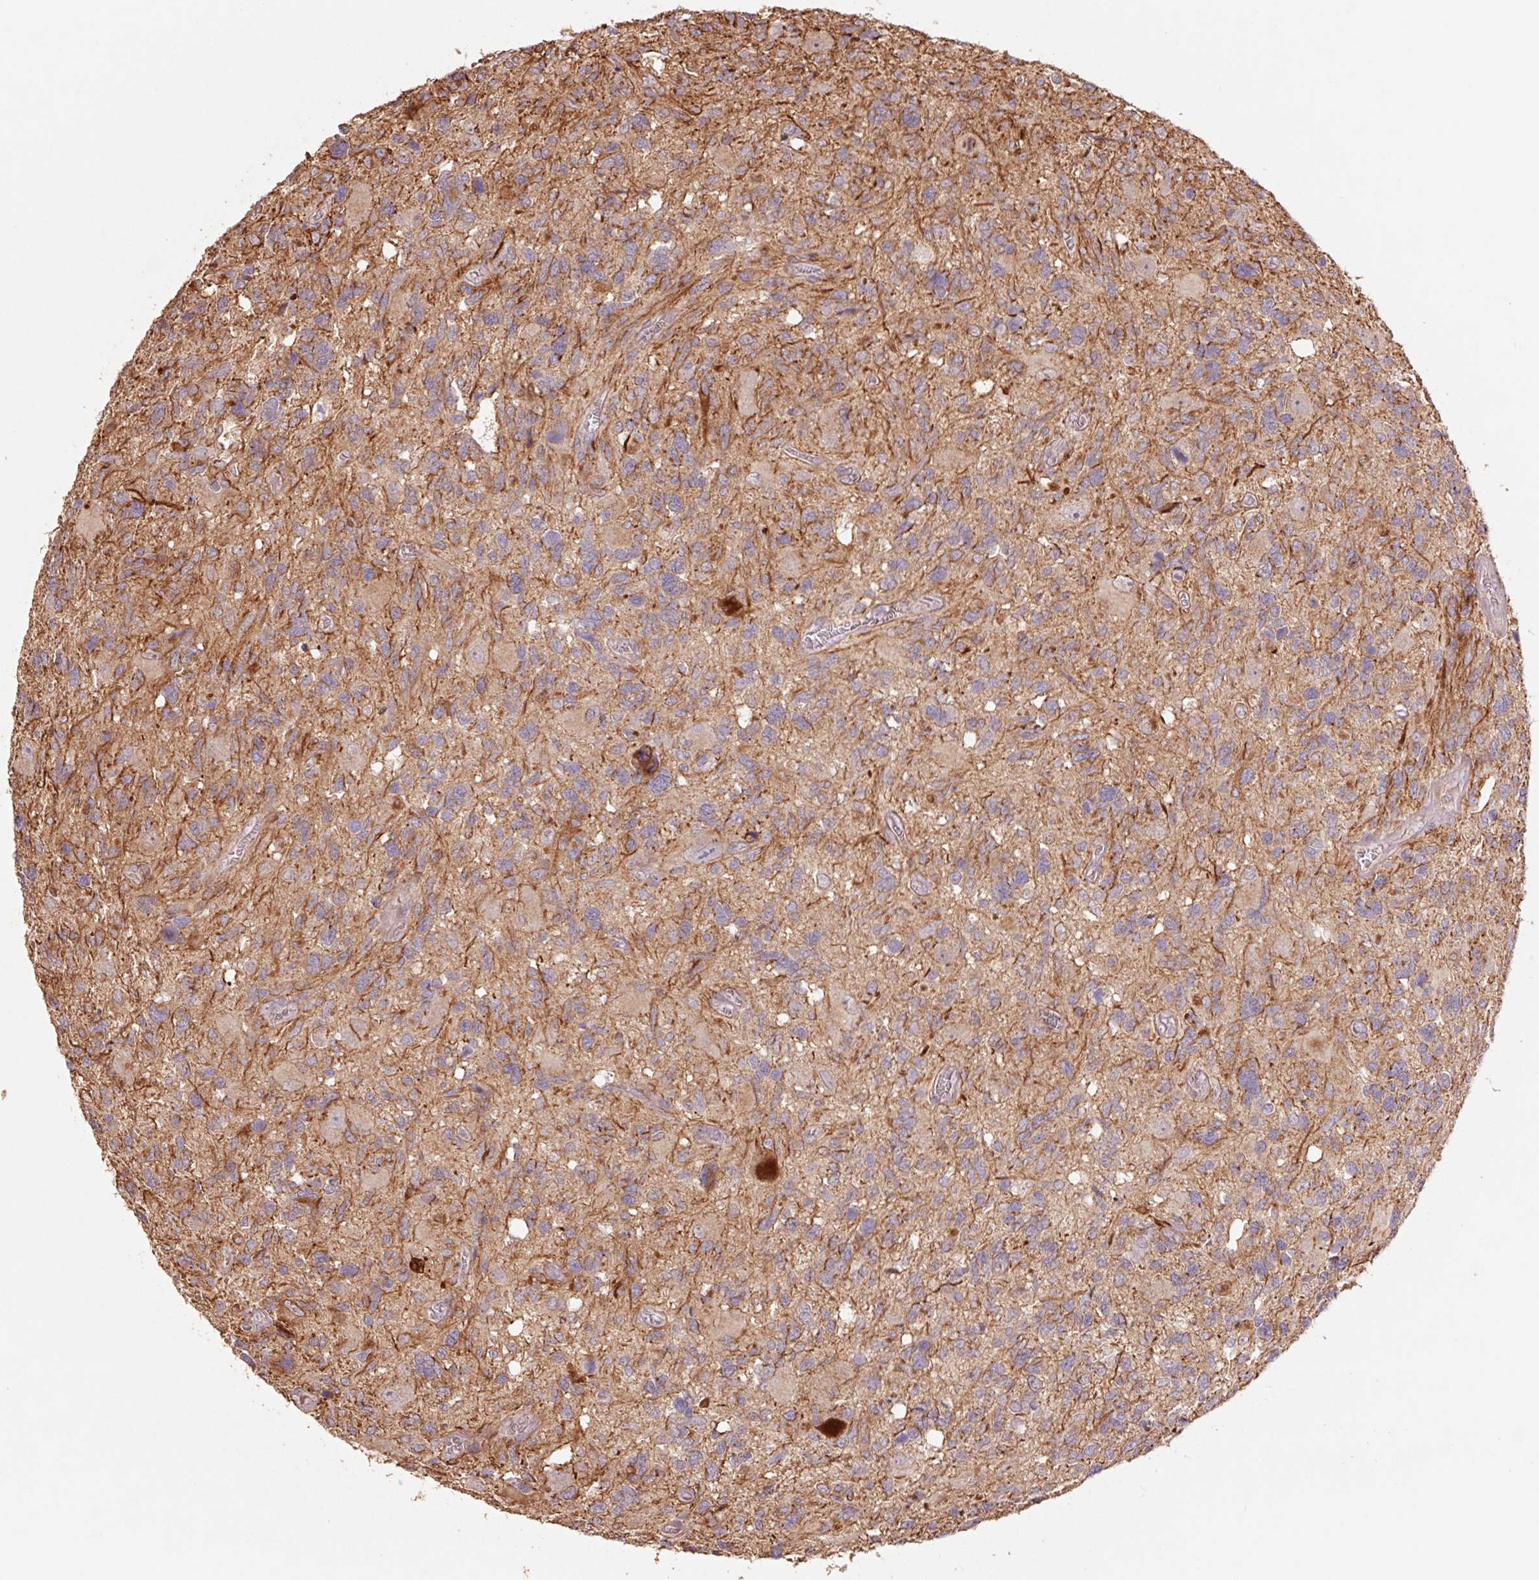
{"staining": {"intensity": "moderate", "quantity": ">75%", "location": "cytoplasmic/membranous"}, "tissue": "glioma", "cell_type": "Tumor cells", "image_type": "cancer", "snomed": [{"axis": "morphology", "description": "Glioma, malignant, High grade"}, {"axis": "topography", "description": "Brain"}], "caption": "Approximately >75% of tumor cells in glioma demonstrate moderate cytoplasmic/membranous protein staining as visualized by brown immunohistochemical staining.", "gene": "GRM2", "patient": {"sex": "male", "age": 49}}